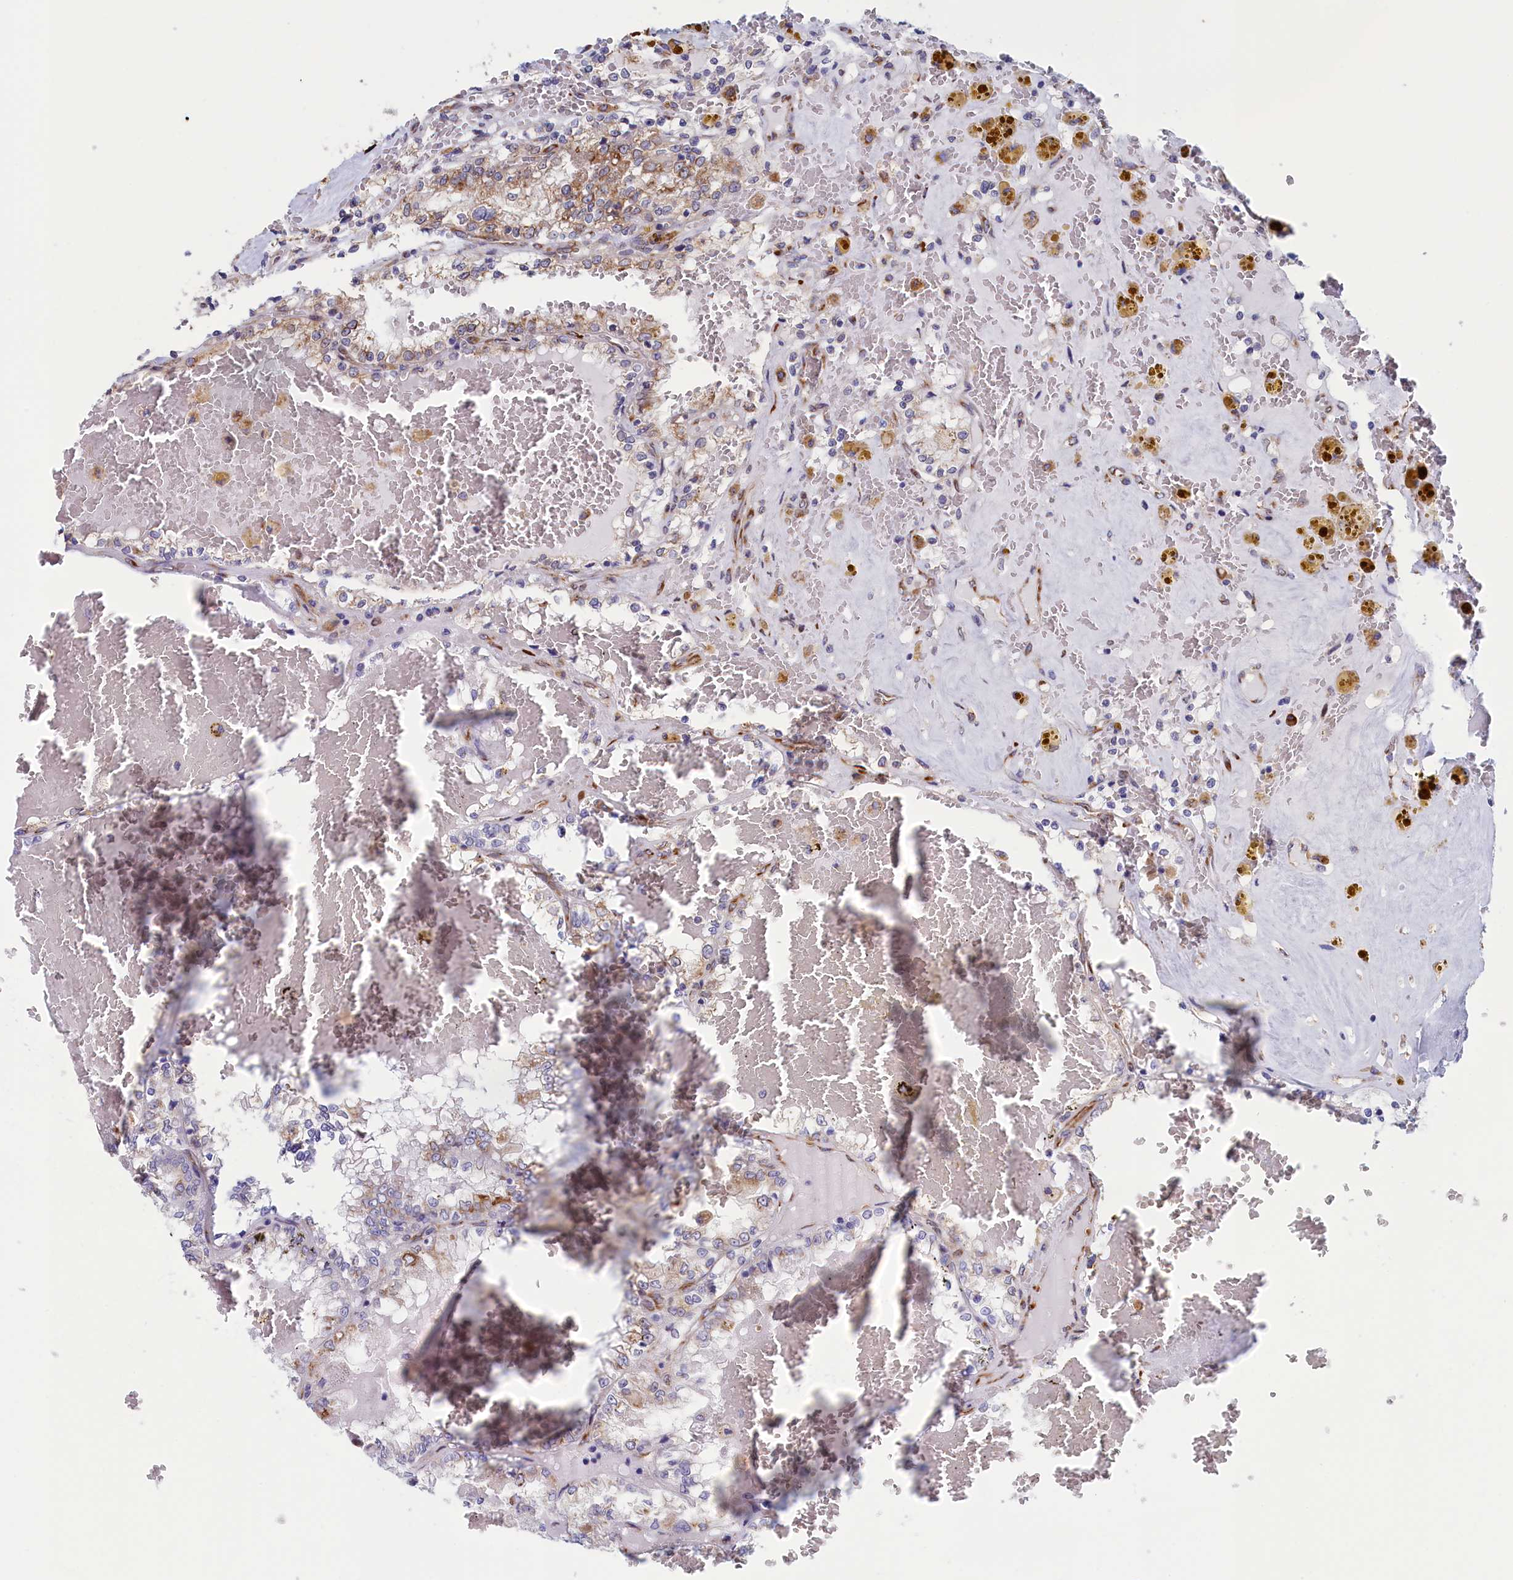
{"staining": {"intensity": "moderate", "quantity": "<25%", "location": "cytoplasmic/membranous"}, "tissue": "renal cancer", "cell_type": "Tumor cells", "image_type": "cancer", "snomed": [{"axis": "morphology", "description": "Adenocarcinoma, NOS"}, {"axis": "topography", "description": "Kidney"}], "caption": "Human renal cancer (adenocarcinoma) stained with a protein marker exhibits moderate staining in tumor cells.", "gene": "CCDC68", "patient": {"sex": "female", "age": 56}}